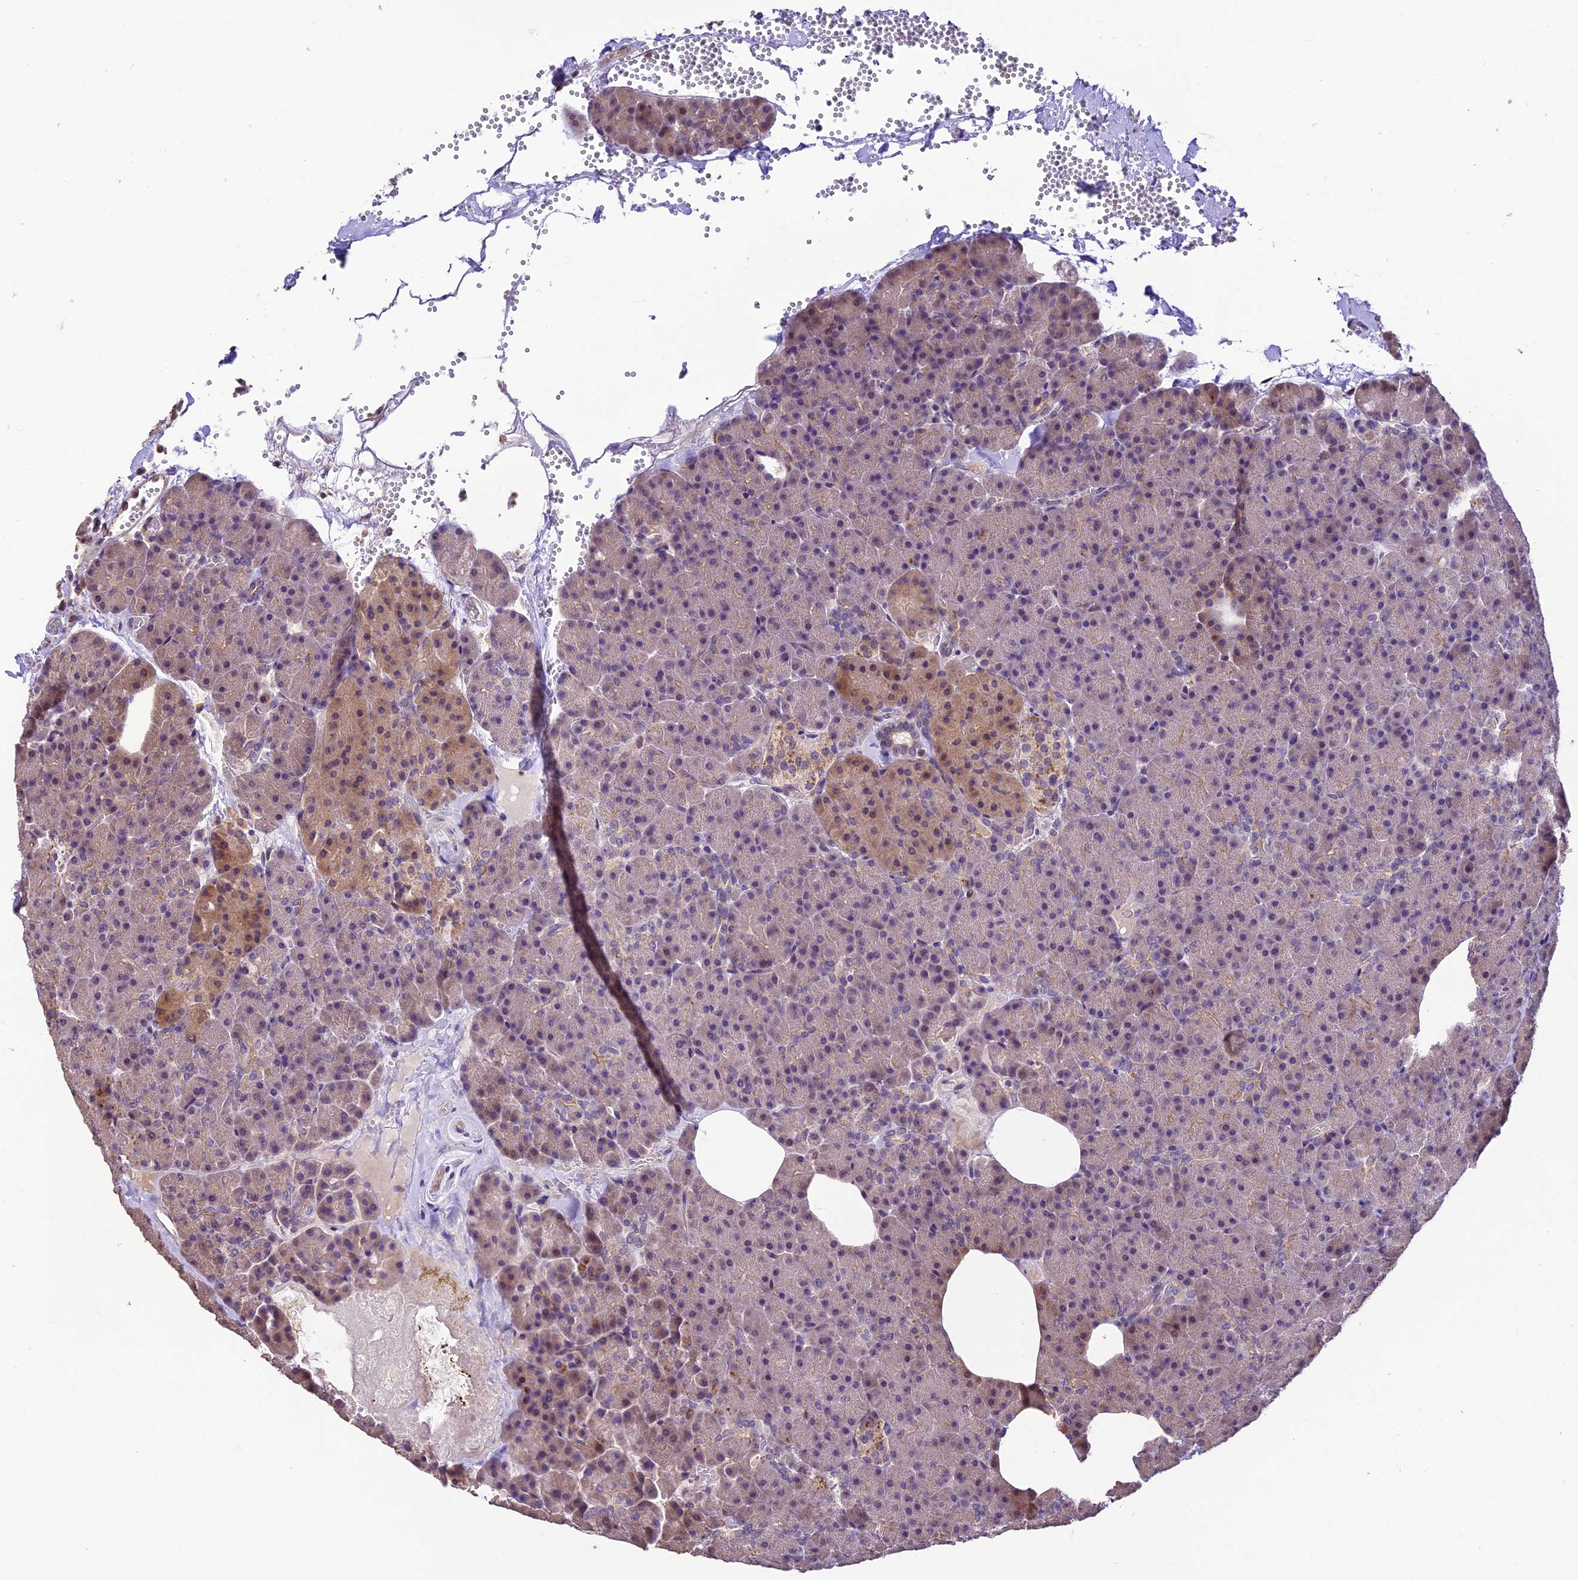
{"staining": {"intensity": "moderate", "quantity": "<25%", "location": "cytoplasmic/membranous"}, "tissue": "pancreas", "cell_type": "Exocrine glandular cells", "image_type": "normal", "snomed": [{"axis": "morphology", "description": "Normal tissue, NOS"}, {"axis": "morphology", "description": "Carcinoid, malignant, NOS"}, {"axis": "topography", "description": "Pancreas"}], "caption": "Benign pancreas was stained to show a protein in brown. There is low levels of moderate cytoplasmic/membranous expression in approximately <25% of exocrine glandular cells.", "gene": "DGKH", "patient": {"sex": "female", "age": 35}}